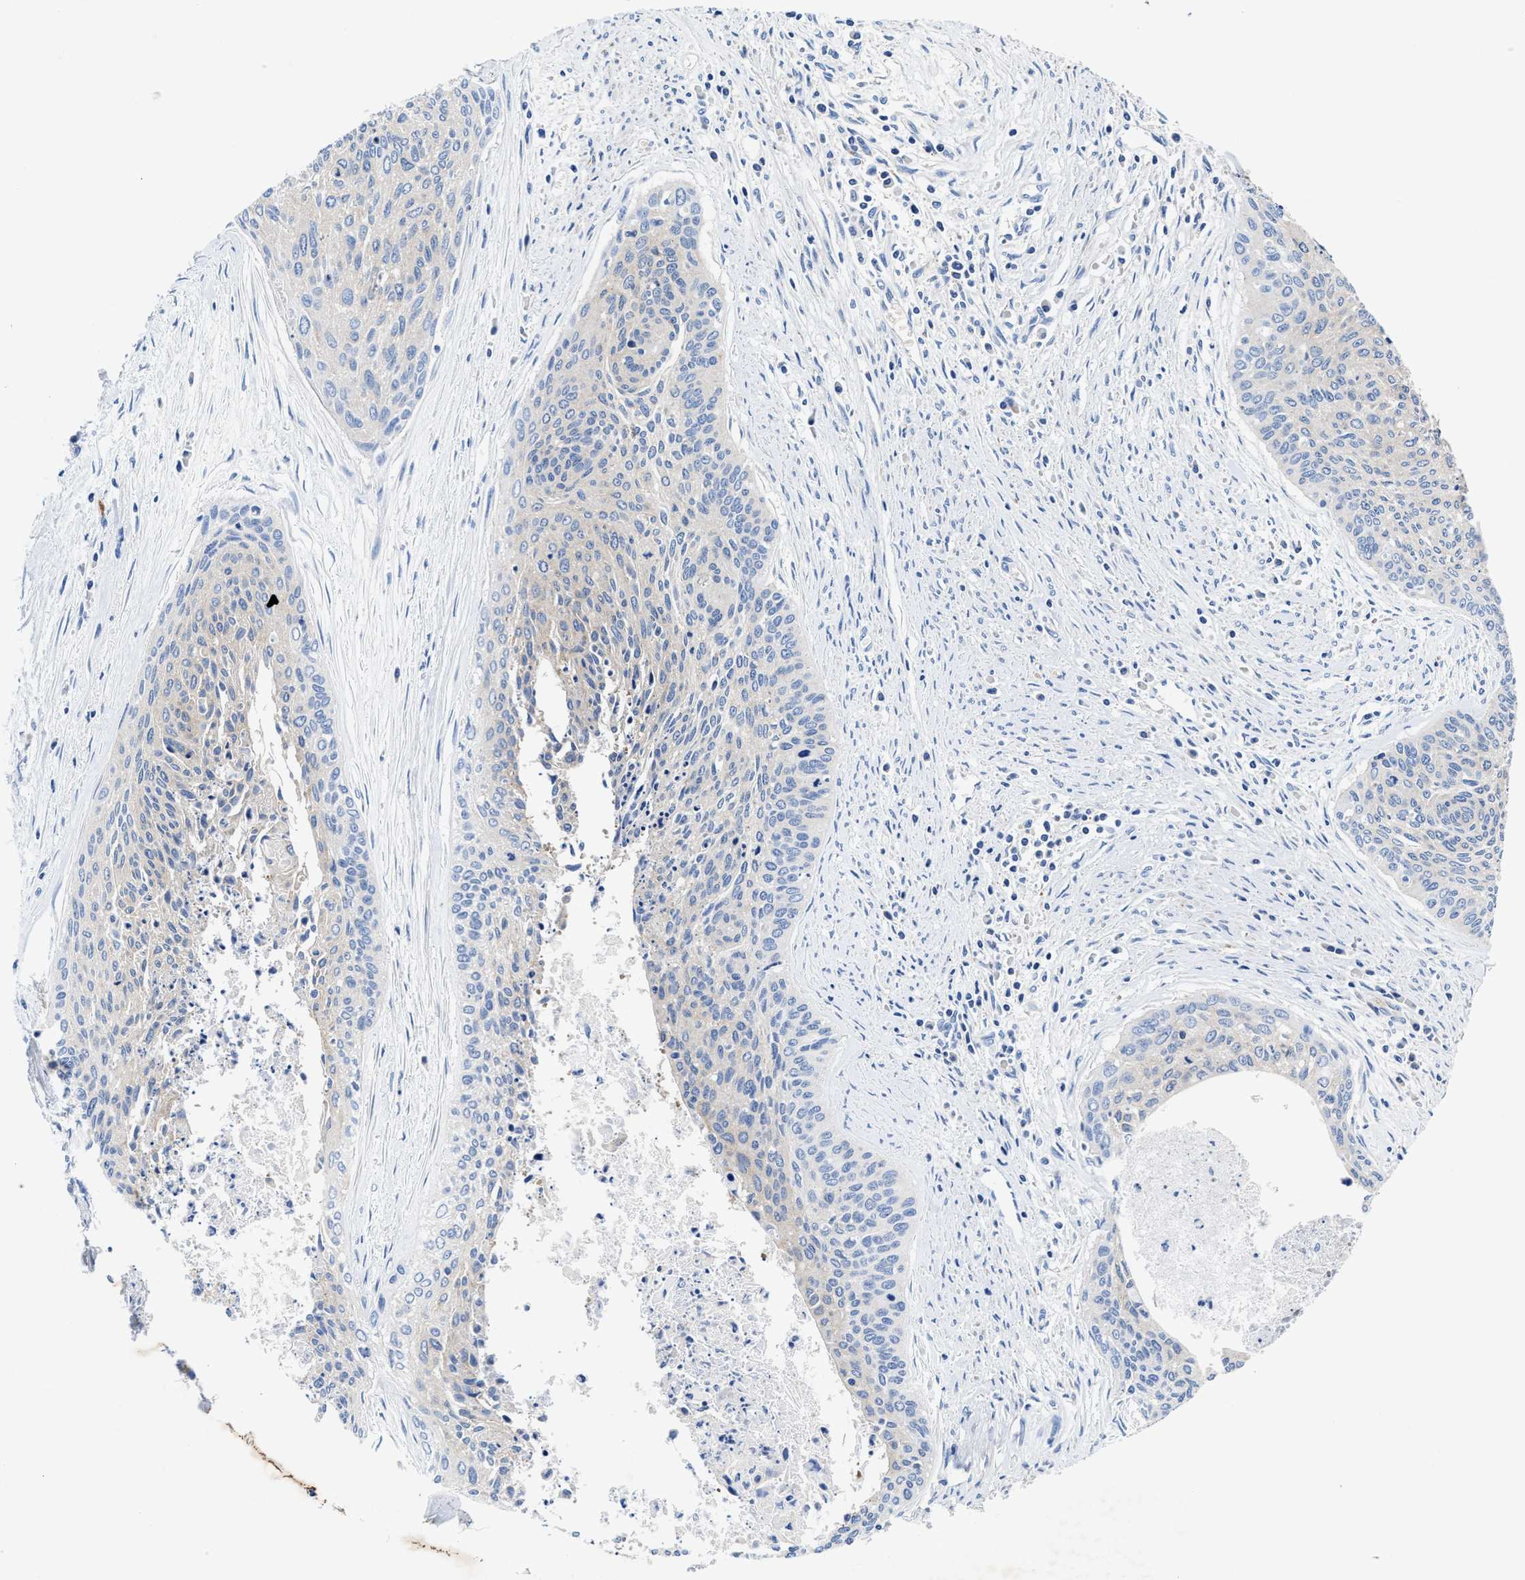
{"staining": {"intensity": "negative", "quantity": "none", "location": "none"}, "tissue": "cervical cancer", "cell_type": "Tumor cells", "image_type": "cancer", "snomed": [{"axis": "morphology", "description": "Squamous cell carcinoma, NOS"}, {"axis": "topography", "description": "Cervix"}], "caption": "Tumor cells show no significant protein positivity in squamous cell carcinoma (cervical).", "gene": "PHLPP1", "patient": {"sex": "female", "age": 55}}